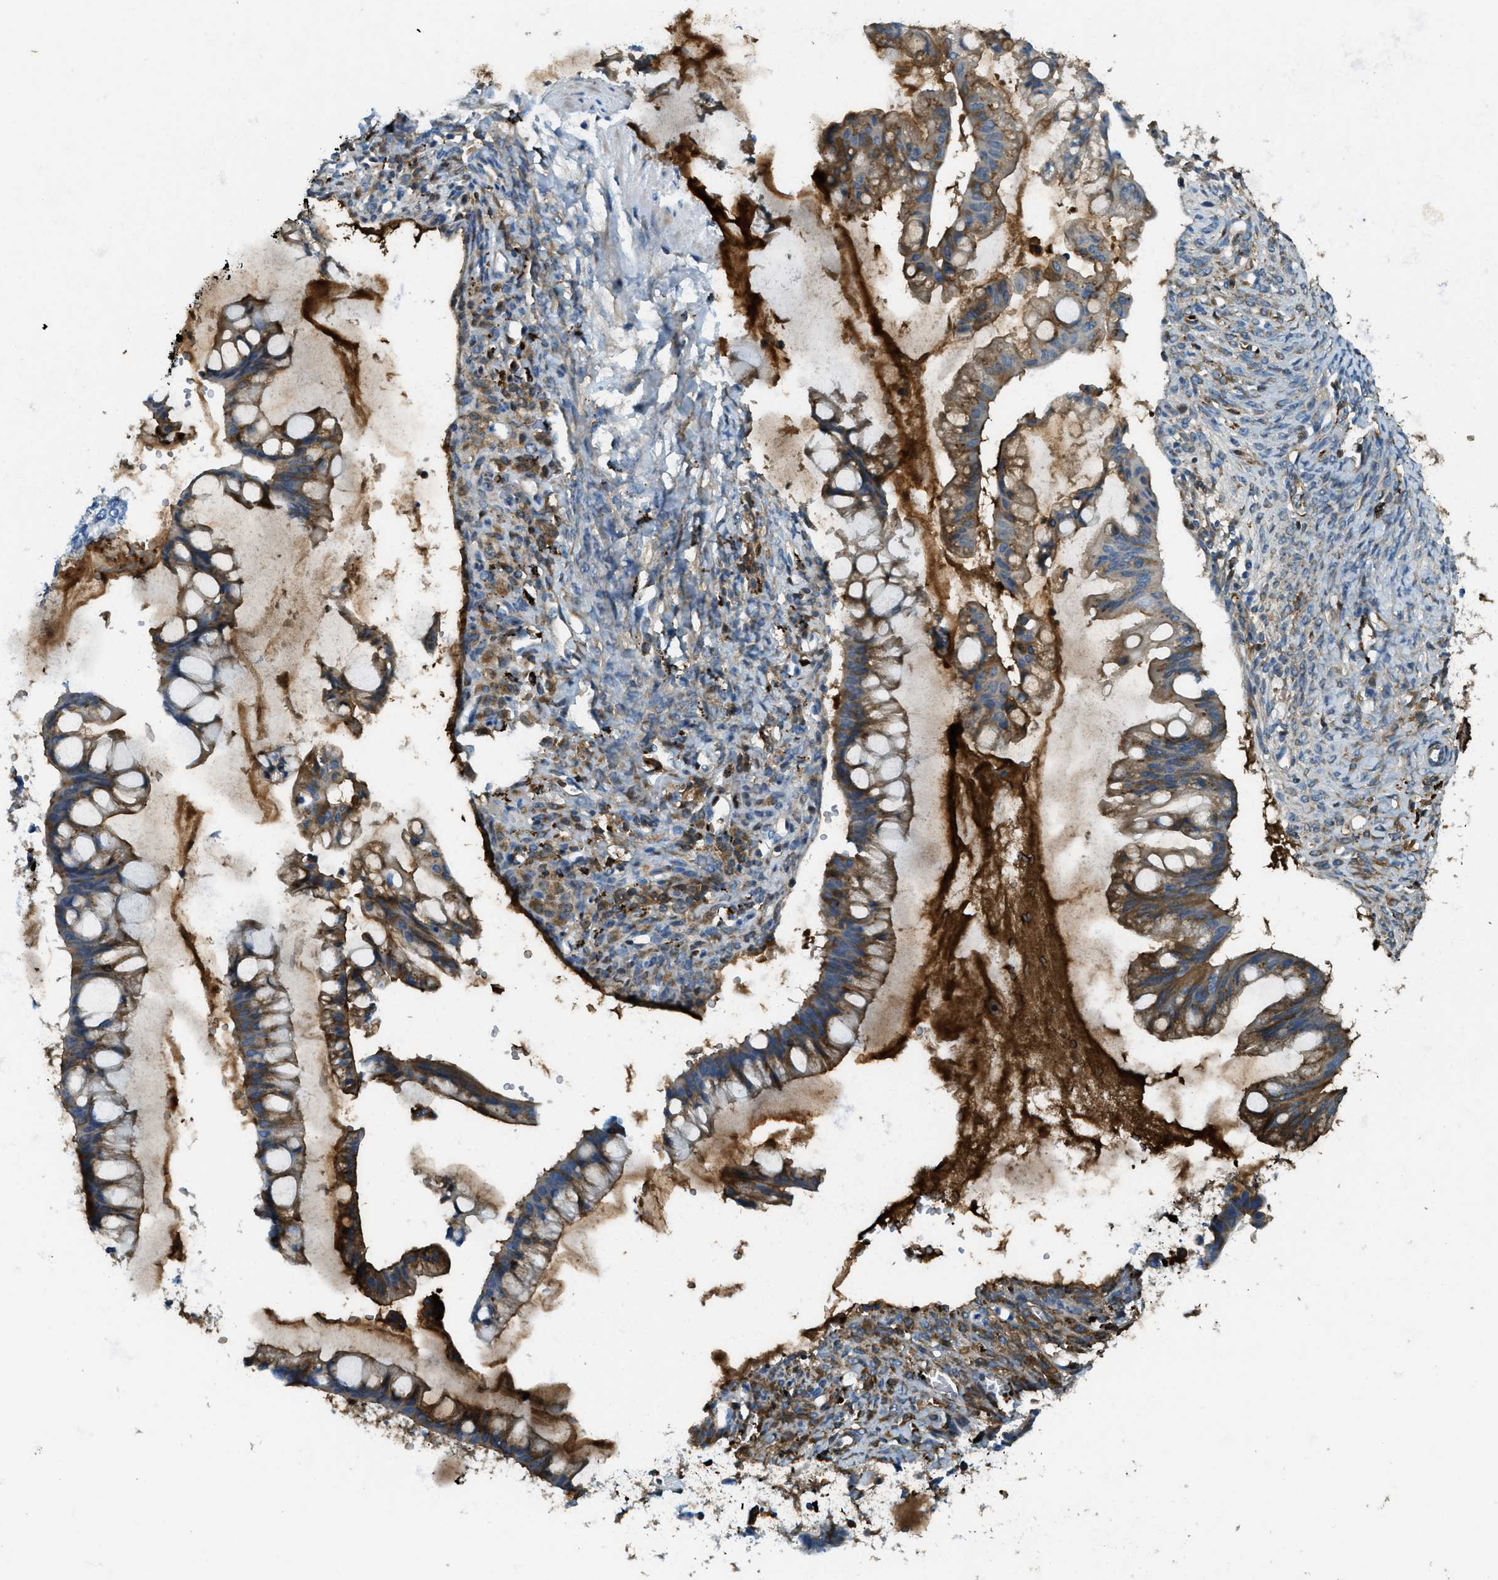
{"staining": {"intensity": "moderate", "quantity": ">75%", "location": "cytoplasmic/membranous"}, "tissue": "ovarian cancer", "cell_type": "Tumor cells", "image_type": "cancer", "snomed": [{"axis": "morphology", "description": "Cystadenocarcinoma, mucinous, NOS"}, {"axis": "topography", "description": "Ovary"}], "caption": "Immunohistochemistry staining of ovarian cancer, which exhibits medium levels of moderate cytoplasmic/membranous staining in approximately >75% of tumor cells indicating moderate cytoplasmic/membranous protein staining. The staining was performed using DAB (brown) for protein detection and nuclei were counterstained in hematoxylin (blue).", "gene": "TRIM59", "patient": {"sex": "female", "age": 73}}